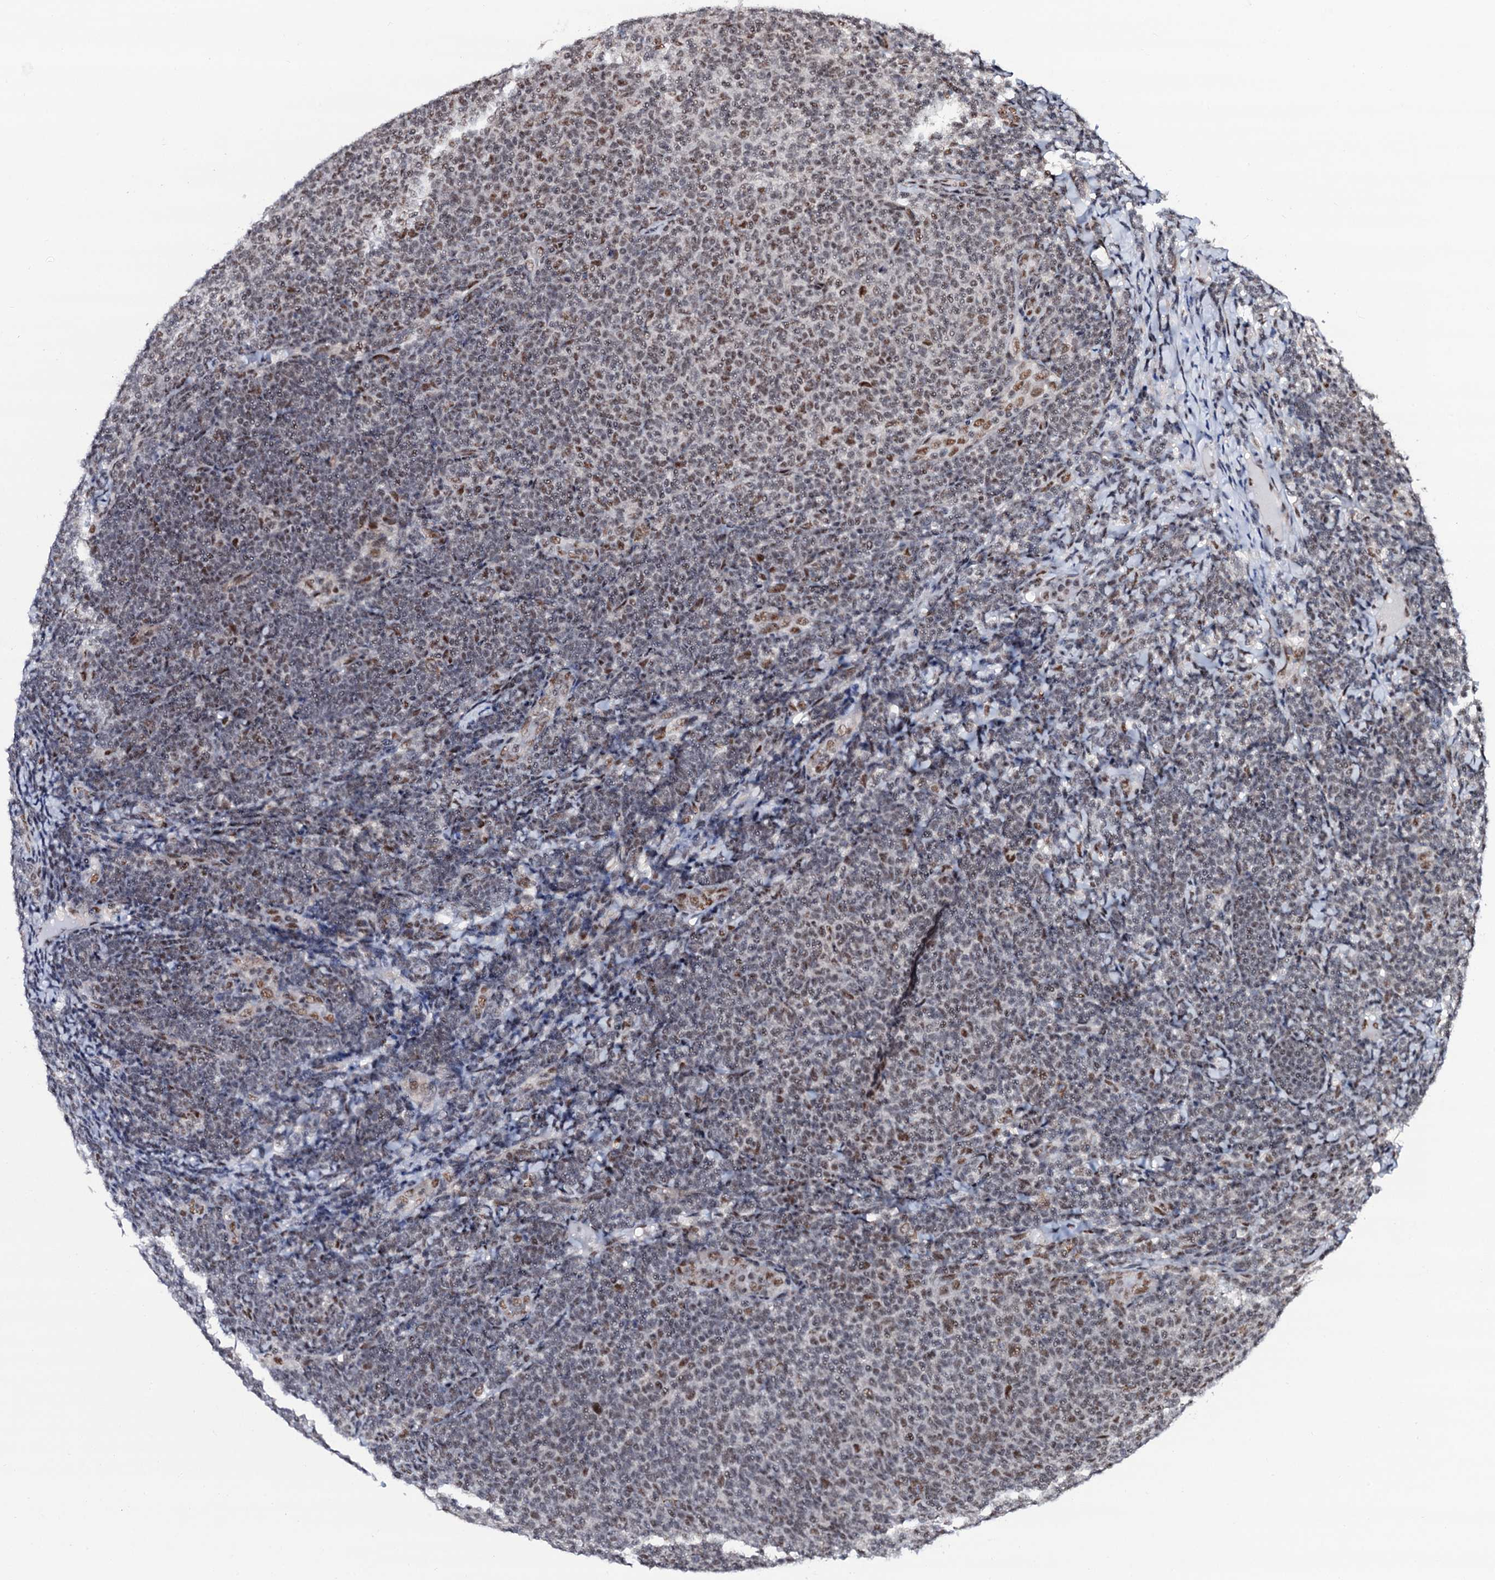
{"staining": {"intensity": "moderate", "quantity": "<25%", "location": "nuclear"}, "tissue": "lymphoma", "cell_type": "Tumor cells", "image_type": "cancer", "snomed": [{"axis": "morphology", "description": "Malignant lymphoma, non-Hodgkin's type, Low grade"}, {"axis": "topography", "description": "Lymph node"}], "caption": "Immunohistochemical staining of human low-grade malignant lymphoma, non-Hodgkin's type exhibits low levels of moderate nuclear staining in about <25% of tumor cells.", "gene": "PRPF18", "patient": {"sex": "male", "age": 66}}